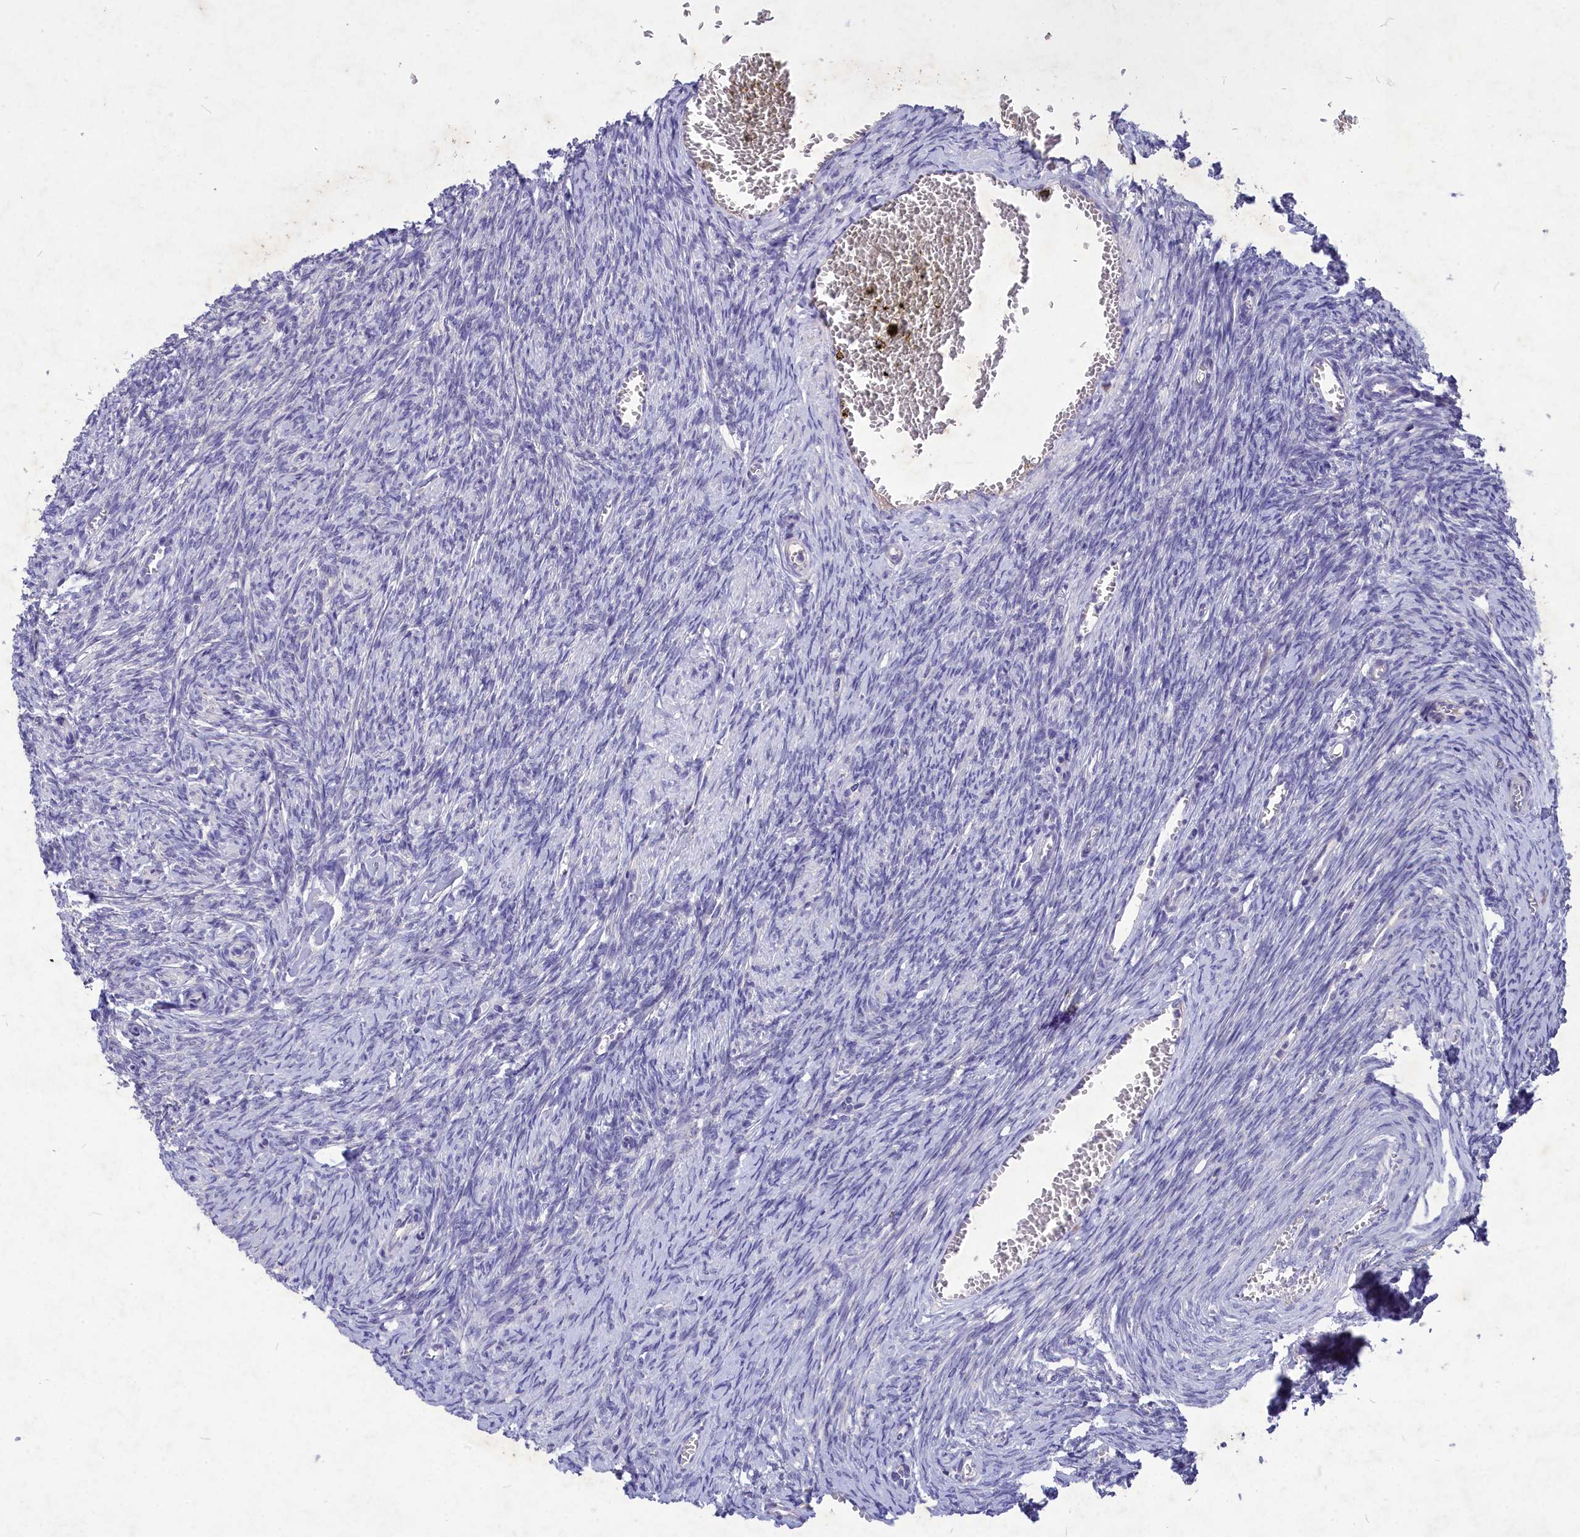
{"staining": {"intensity": "negative", "quantity": "none", "location": "none"}, "tissue": "ovary", "cell_type": "Follicle cells", "image_type": "normal", "snomed": [{"axis": "morphology", "description": "Normal tissue, NOS"}, {"axis": "topography", "description": "Ovary"}], "caption": "A high-resolution histopathology image shows immunohistochemistry staining of unremarkable ovary, which exhibits no significant positivity in follicle cells.", "gene": "DEFB119", "patient": {"sex": "female", "age": 44}}